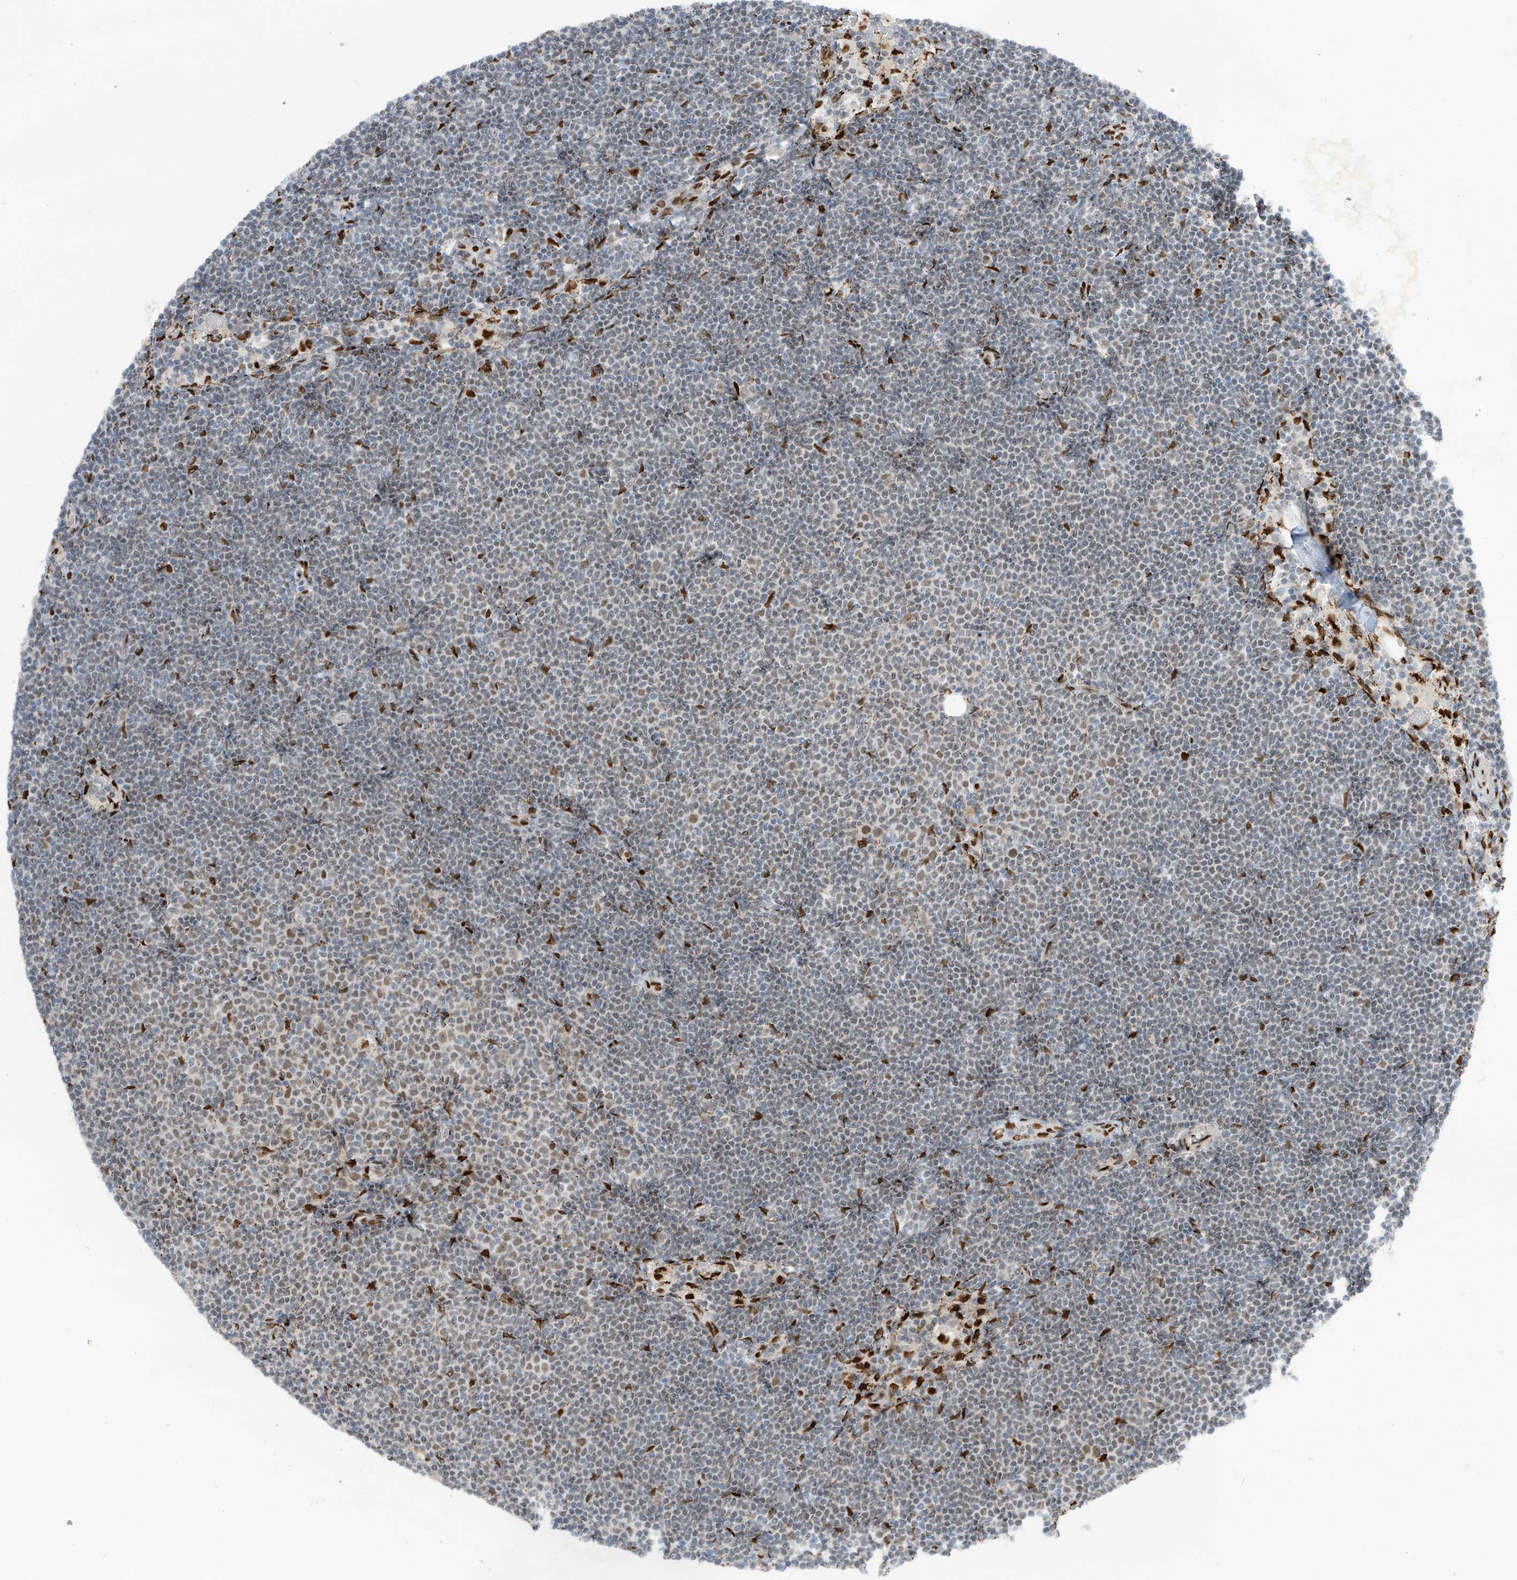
{"staining": {"intensity": "negative", "quantity": "none", "location": "none"}, "tissue": "lymphoma", "cell_type": "Tumor cells", "image_type": "cancer", "snomed": [{"axis": "morphology", "description": "Malignant lymphoma, non-Hodgkin's type, Low grade"}, {"axis": "topography", "description": "Lymph node"}], "caption": "This is an IHC photomicrograph of low-grade malignant lymphoma, non-Hodgkin's type. There is no expression in tumor cells.", "gene": "PM20D2", "patient": {"sex": "female", "age": 53}}